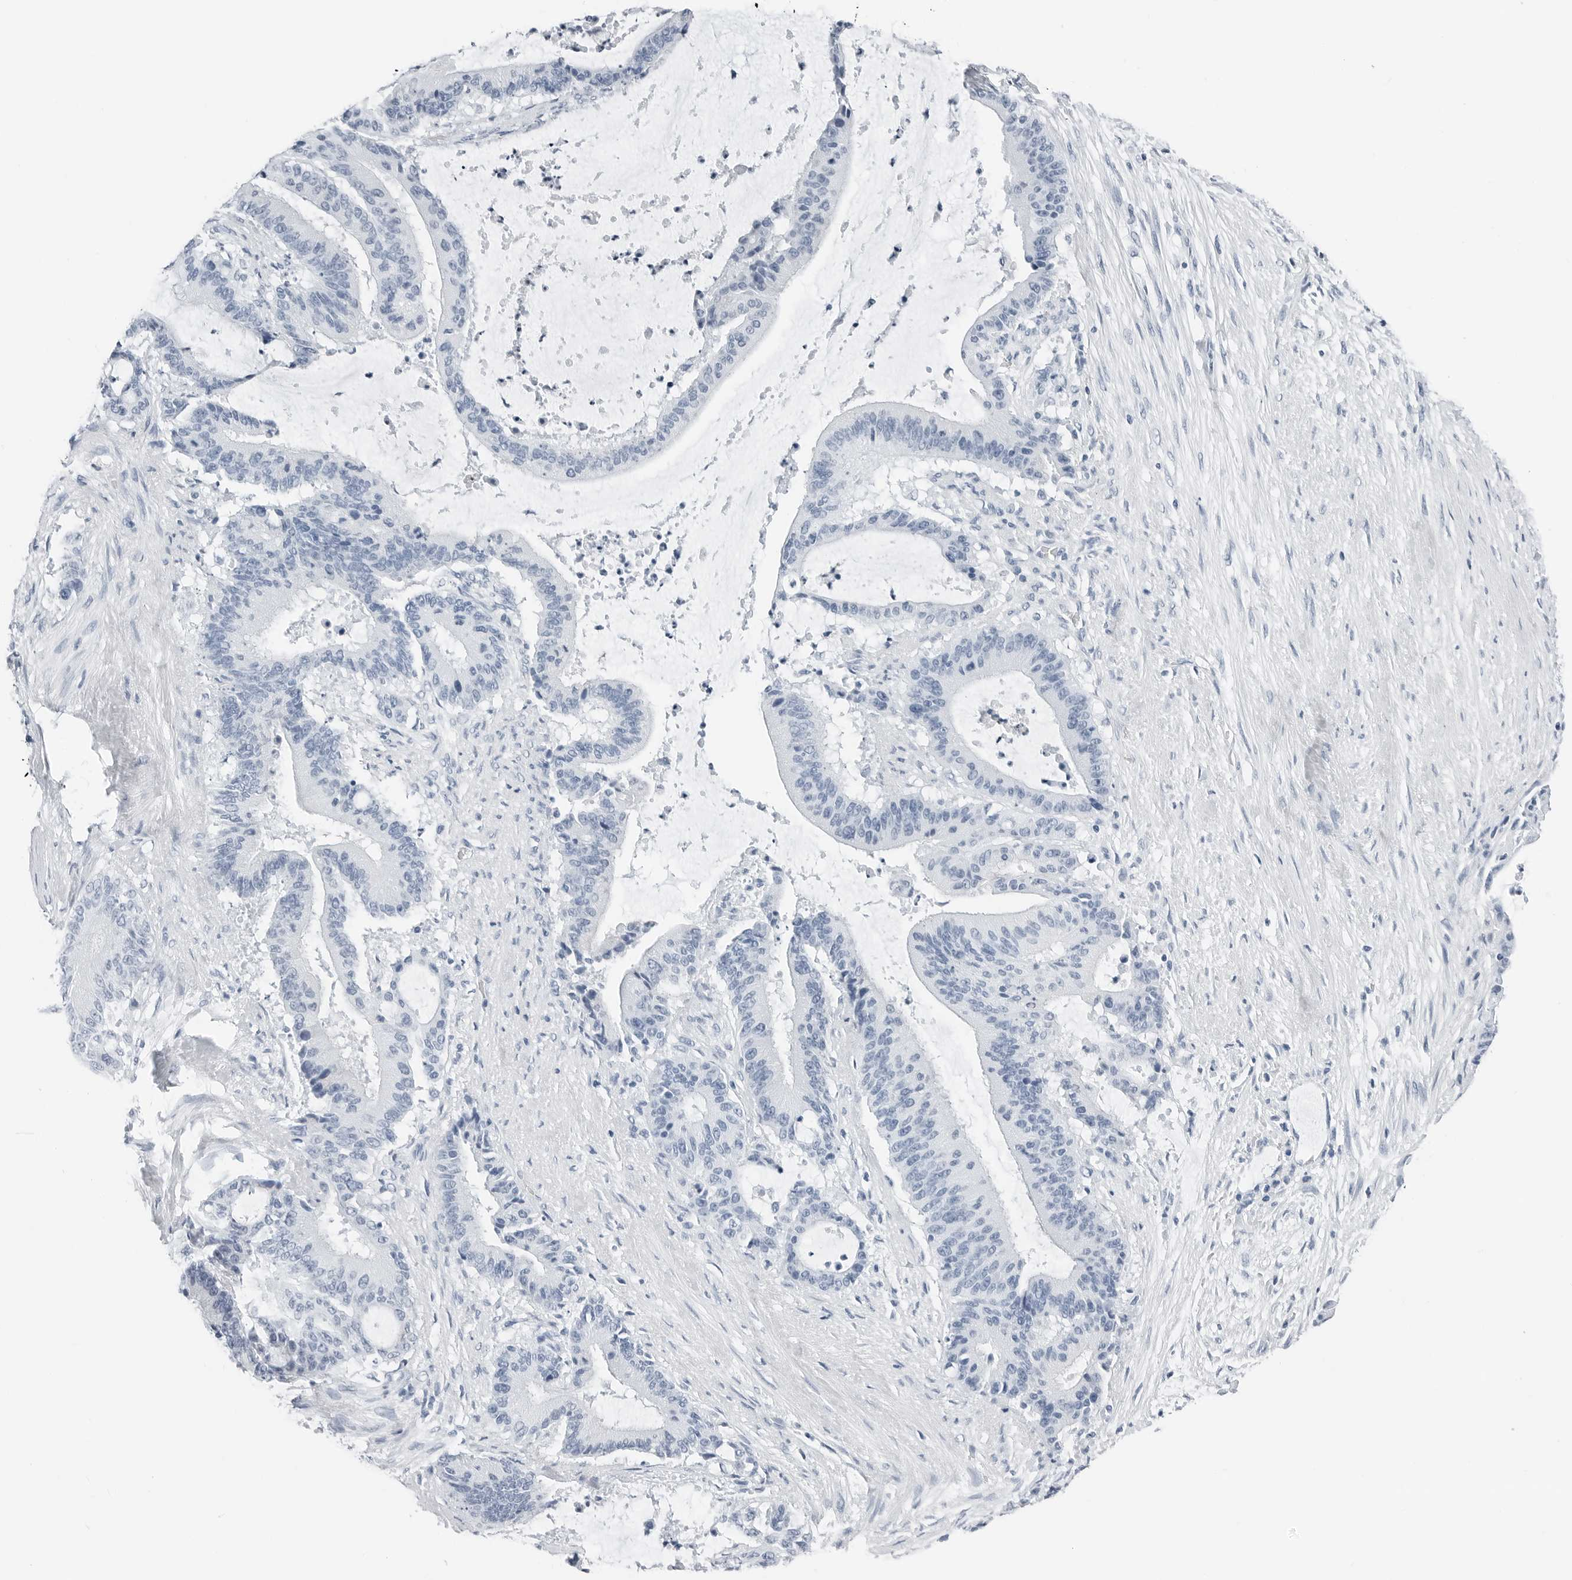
{"staining": {"intensity": "negative", "quantity": "none", "location": "none"}, "tissue": "liver cancer", "cell_type": "Tumor cells", "image_type": "cancer", "snomed": [{"axis": "morphology", "description": "Normal tissue, NOS"}, {"axis": "morphology", "description": "Cholangiocarcinoma"}, {"axis": "topography", "description": "Liver"}, {"axis": "topography", "description": "Peripheral nerve tissue"}], "caption": "Tumor cells show no significant protein staining in liver cancer. Brightfield microscopy of IHC stained with DAB (brown) and hematoxylin (blue), captured at high magnification.", "gene": "SLPI", "patient": {"sex": "female", "age": 73}}